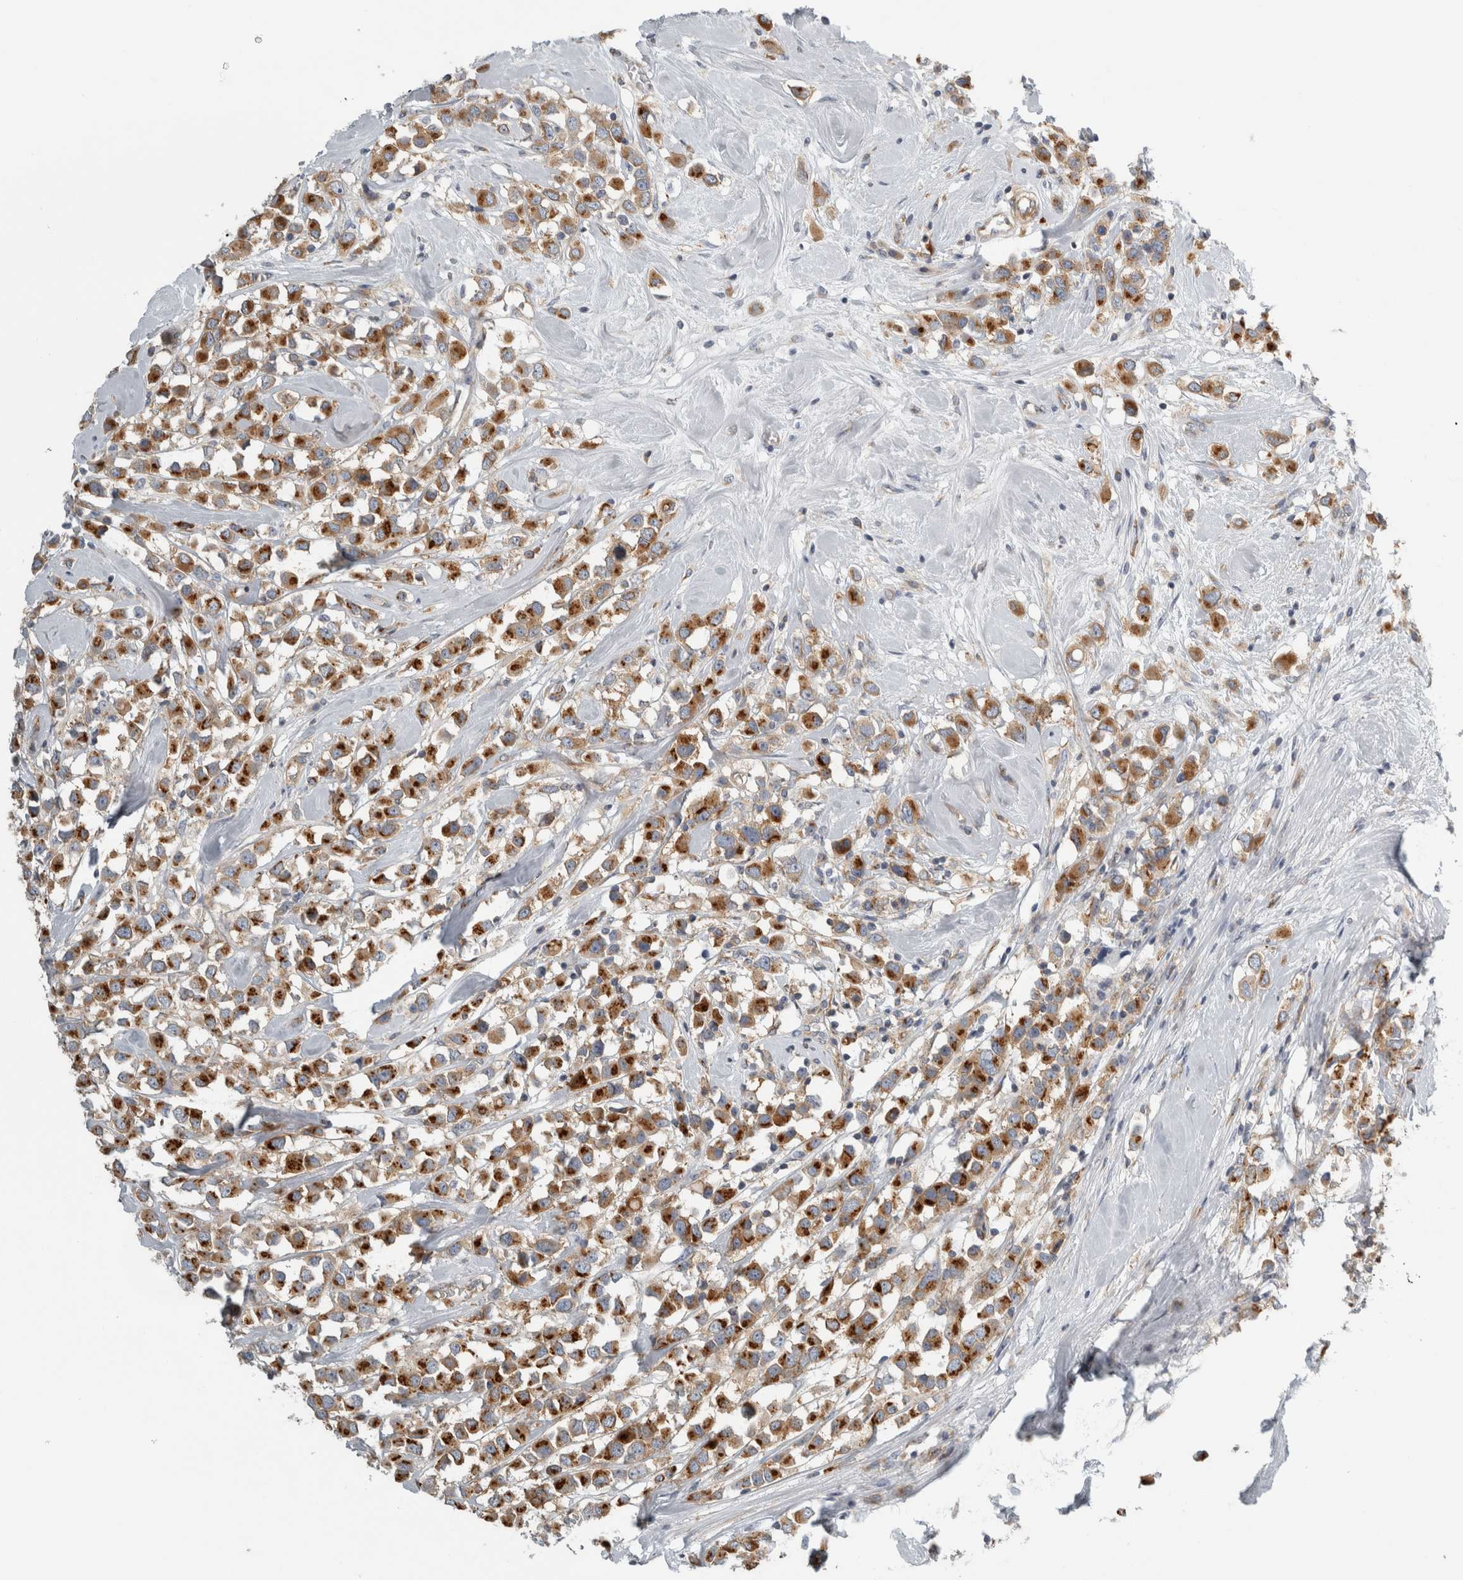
{"staining": {"intensity": "moderate", "quantity": ">75%", "location": "cytoplasmic/membranous"}, "tissue": "breast cancer", "cell_type": "Tumor cells", "image_type": "cancer", "snomed": [{"axis": "morphology", "description": "Duct carcinoma"}, {"axis": "topography", "description": "Breast"}], "caption": "Tumor cells demonstrate medium levels of moderate cytoplasmic/membranous staining in about >75% of cells in breast intraductal carcinoma.", "gene": "PEX6", "patient": {"sex": "female", "age": 61}}